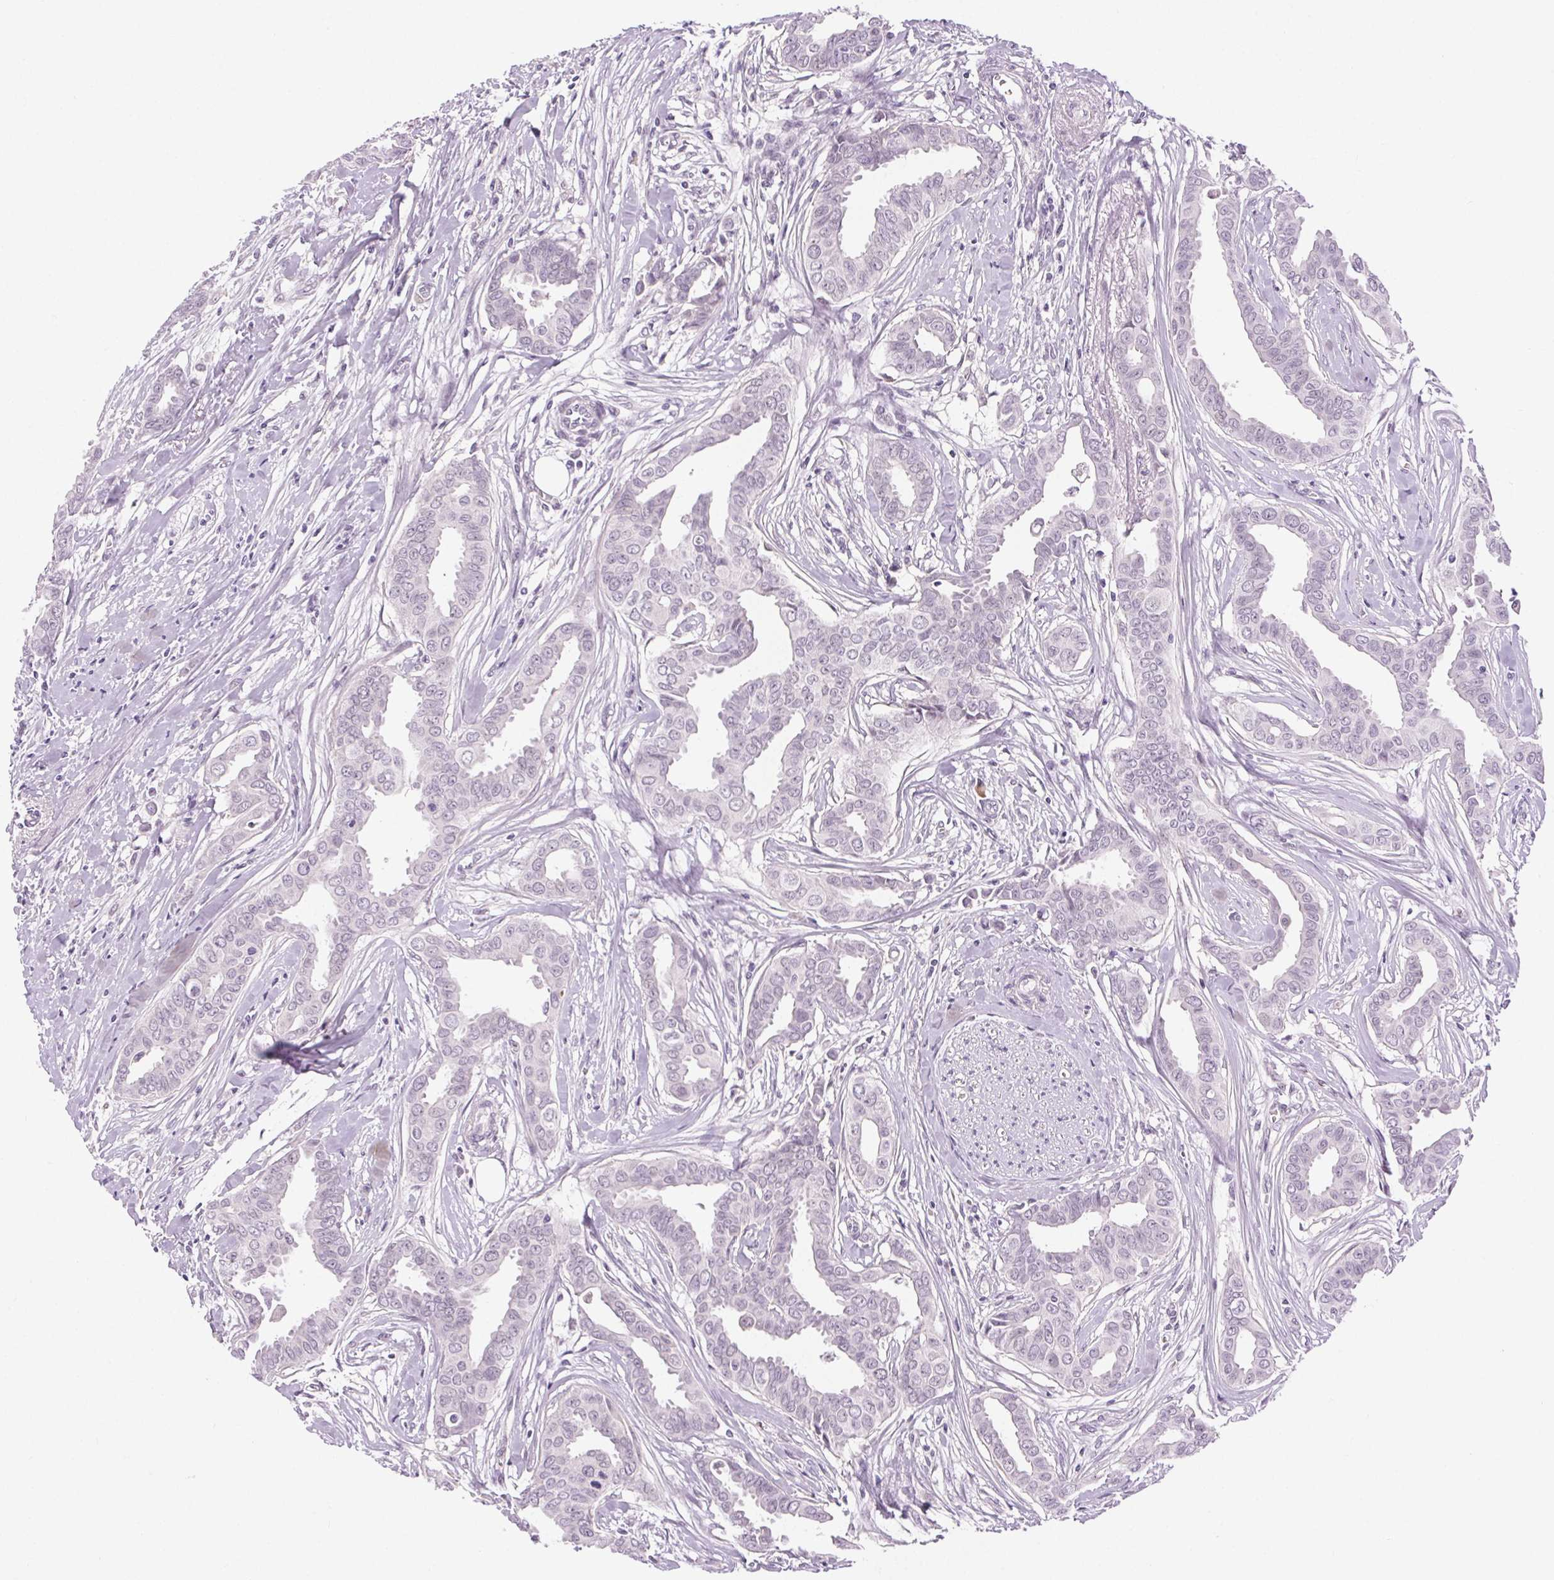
{"staining": {"intensity": "negative", "quantity": "none", "location": "none"}, "tissue": "breast cancer", "cell_type": "Tumor cells", "image_type": "cancer", "snomed": [{"axis": "morphology", "description": "Duct carcinoma"}, {"axis": "topography", "description": "Breast"}], "caption": "Photomicrograph shows no significant protein staining in tumor cells of breast cancer.", "gene": "FAM168A", "patient": {"sex": "female", "age": 45}}